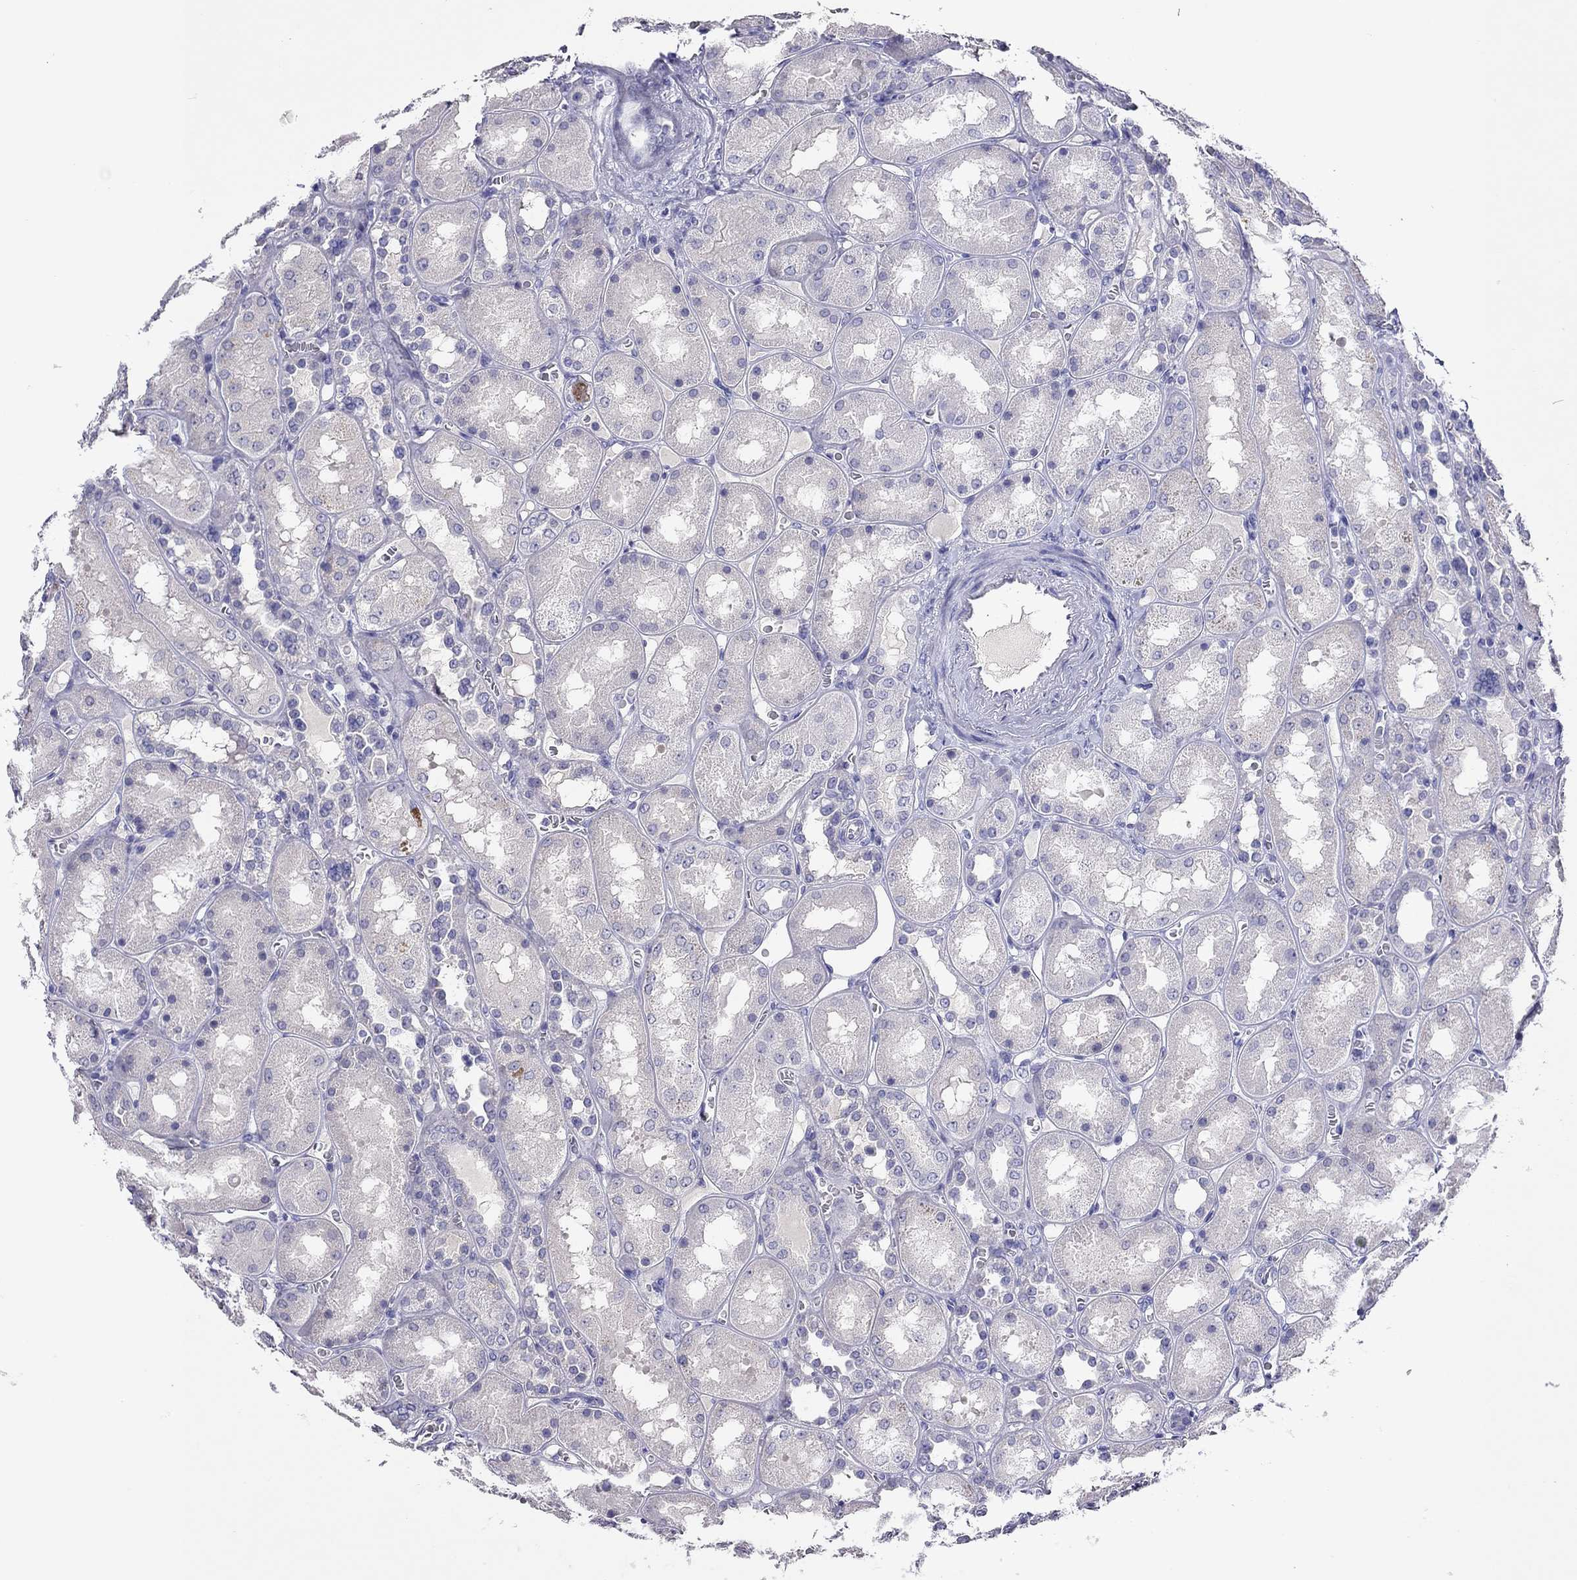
{"staining": {"intensity": "negative", "quantity": "none", "location": "none"}, "tissue": "kidney", "cell_type": "Cells in glomeruli", "image_type": "normal", "snomed": [{"axis": "morphology", "description": "Normal tissue, NOS"}, {"axis": "topography", "description": "Kidney"}], "caption": "Immunohistochemistry micrograph of benign kidney: human kidney stained with DAB (3,3'-diaminobenzidine) exhibits no significant protein staining in cells in glomeruli.", "gene": "CAPNS2", "patient": {"sex": "male", "age": 73}}